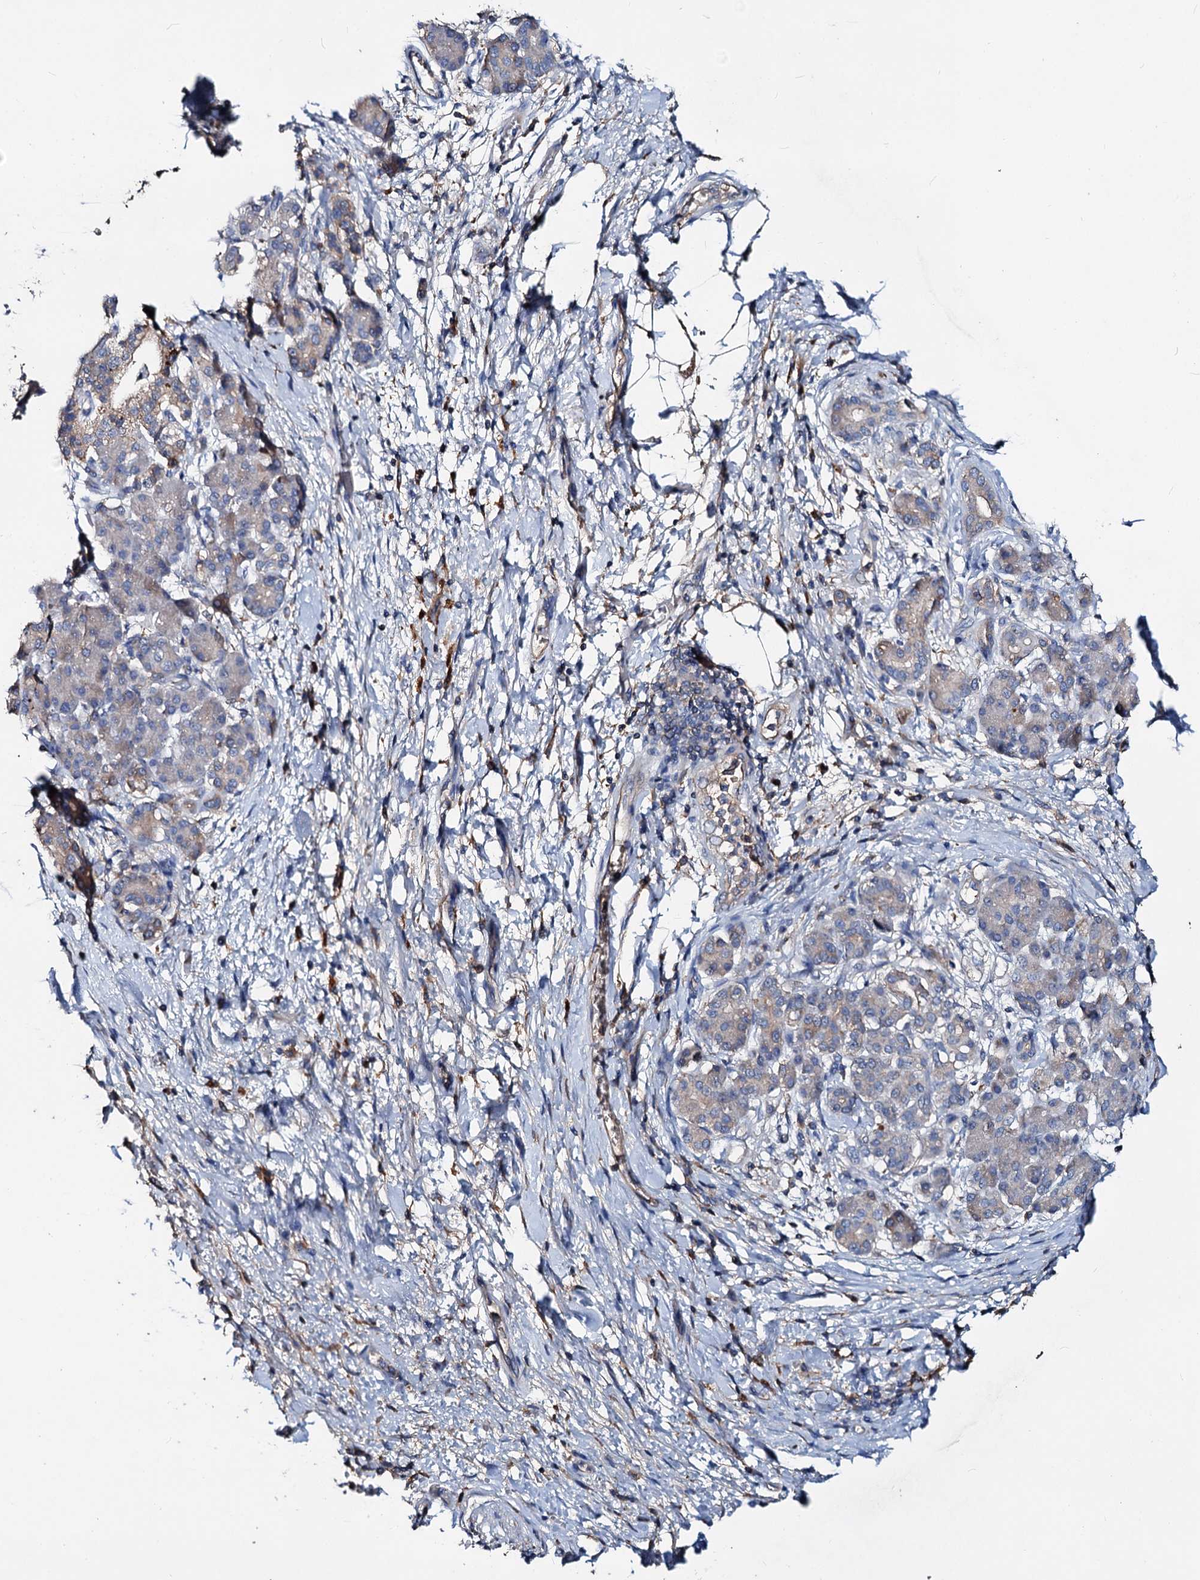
{"staining": {"intensity": "weak", "quantity": "25%-75%", "location": "cytoplasmic/membranous"}, "tissue": "pancreatic cancer", "cell_type": "Tumor cells", "image_type": "cancer", "snomed": [{"axis": "morphology", "description": "Adenocarcinoma, NOS"}, {"axis": "topography", "description": "Pancreas"}], "caption": "Immunohistochemistry photomicrograph of neoplastic tissue: pancreatic cancer stained using IHC exhibits low levels of weak protein expression localized specifically in the cytoplasmic/membranous of tumor cells, appearing as a cytoplasmic/membranous brown color.", "gene": "ACY3", "patient": {"sex": "female", "age": 61}}